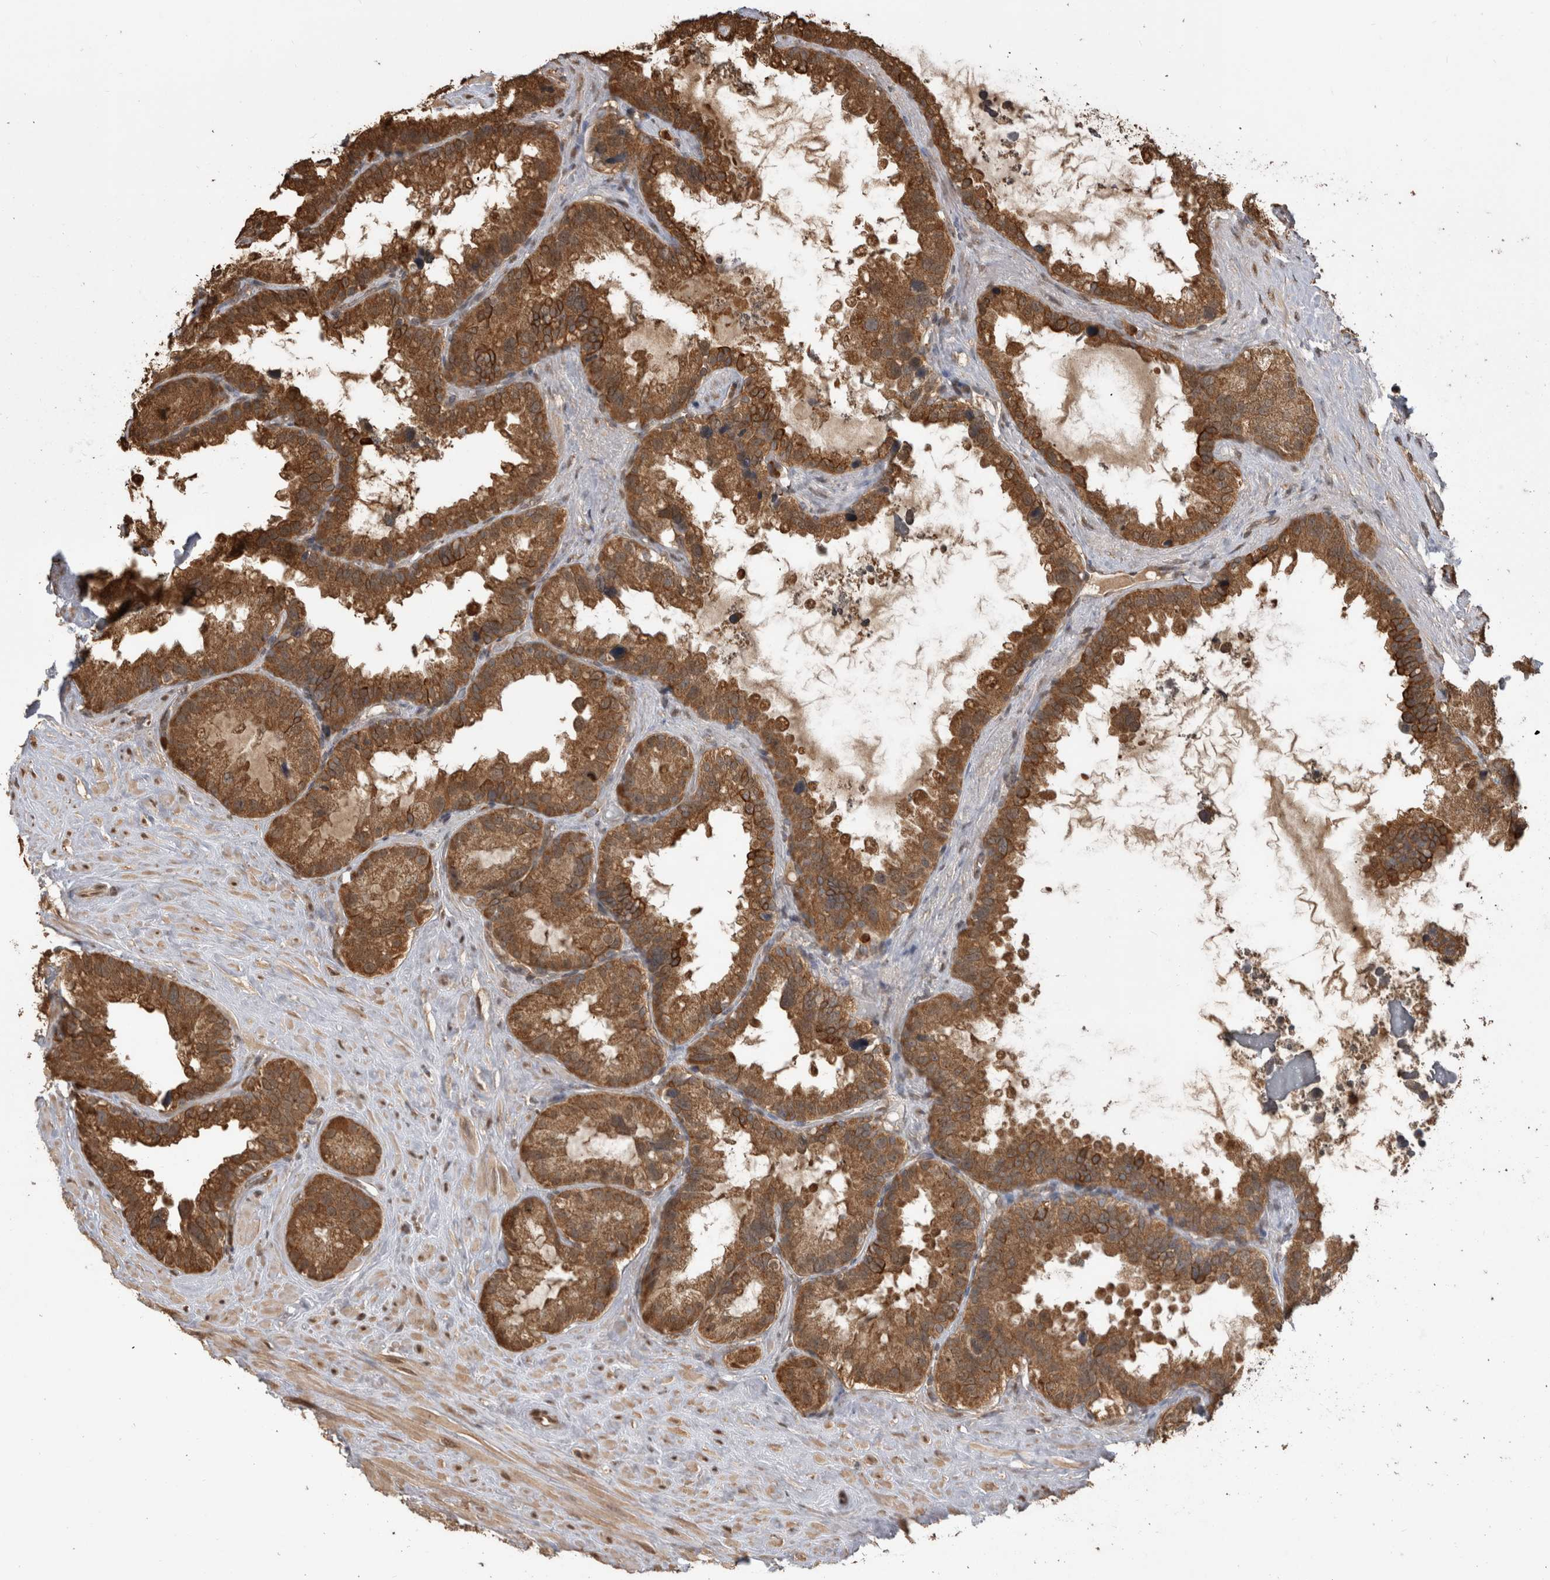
{"staining": {"intensity": "strong", "quantity": ">75%", "location": "cytoplasmic/membranous"}, "tissue": "seminal vesicle", "cell_type": "Glandular cells", "image_type": "normal", "snomed": [{"axis": "morphology", "description": "Normal tissue, NOS"}, {"axis": "topography", "description": "Seminal veicle"}], "caption": "A histopathology image showing strong cytoplasmic/membranous staining in about >75% of glandular cells in unremarkable seminal vesicle, as visualized by brown immunohistochemical staining.", "gene": "PAK4", "patient": {"sex": "male", "age": 80}}